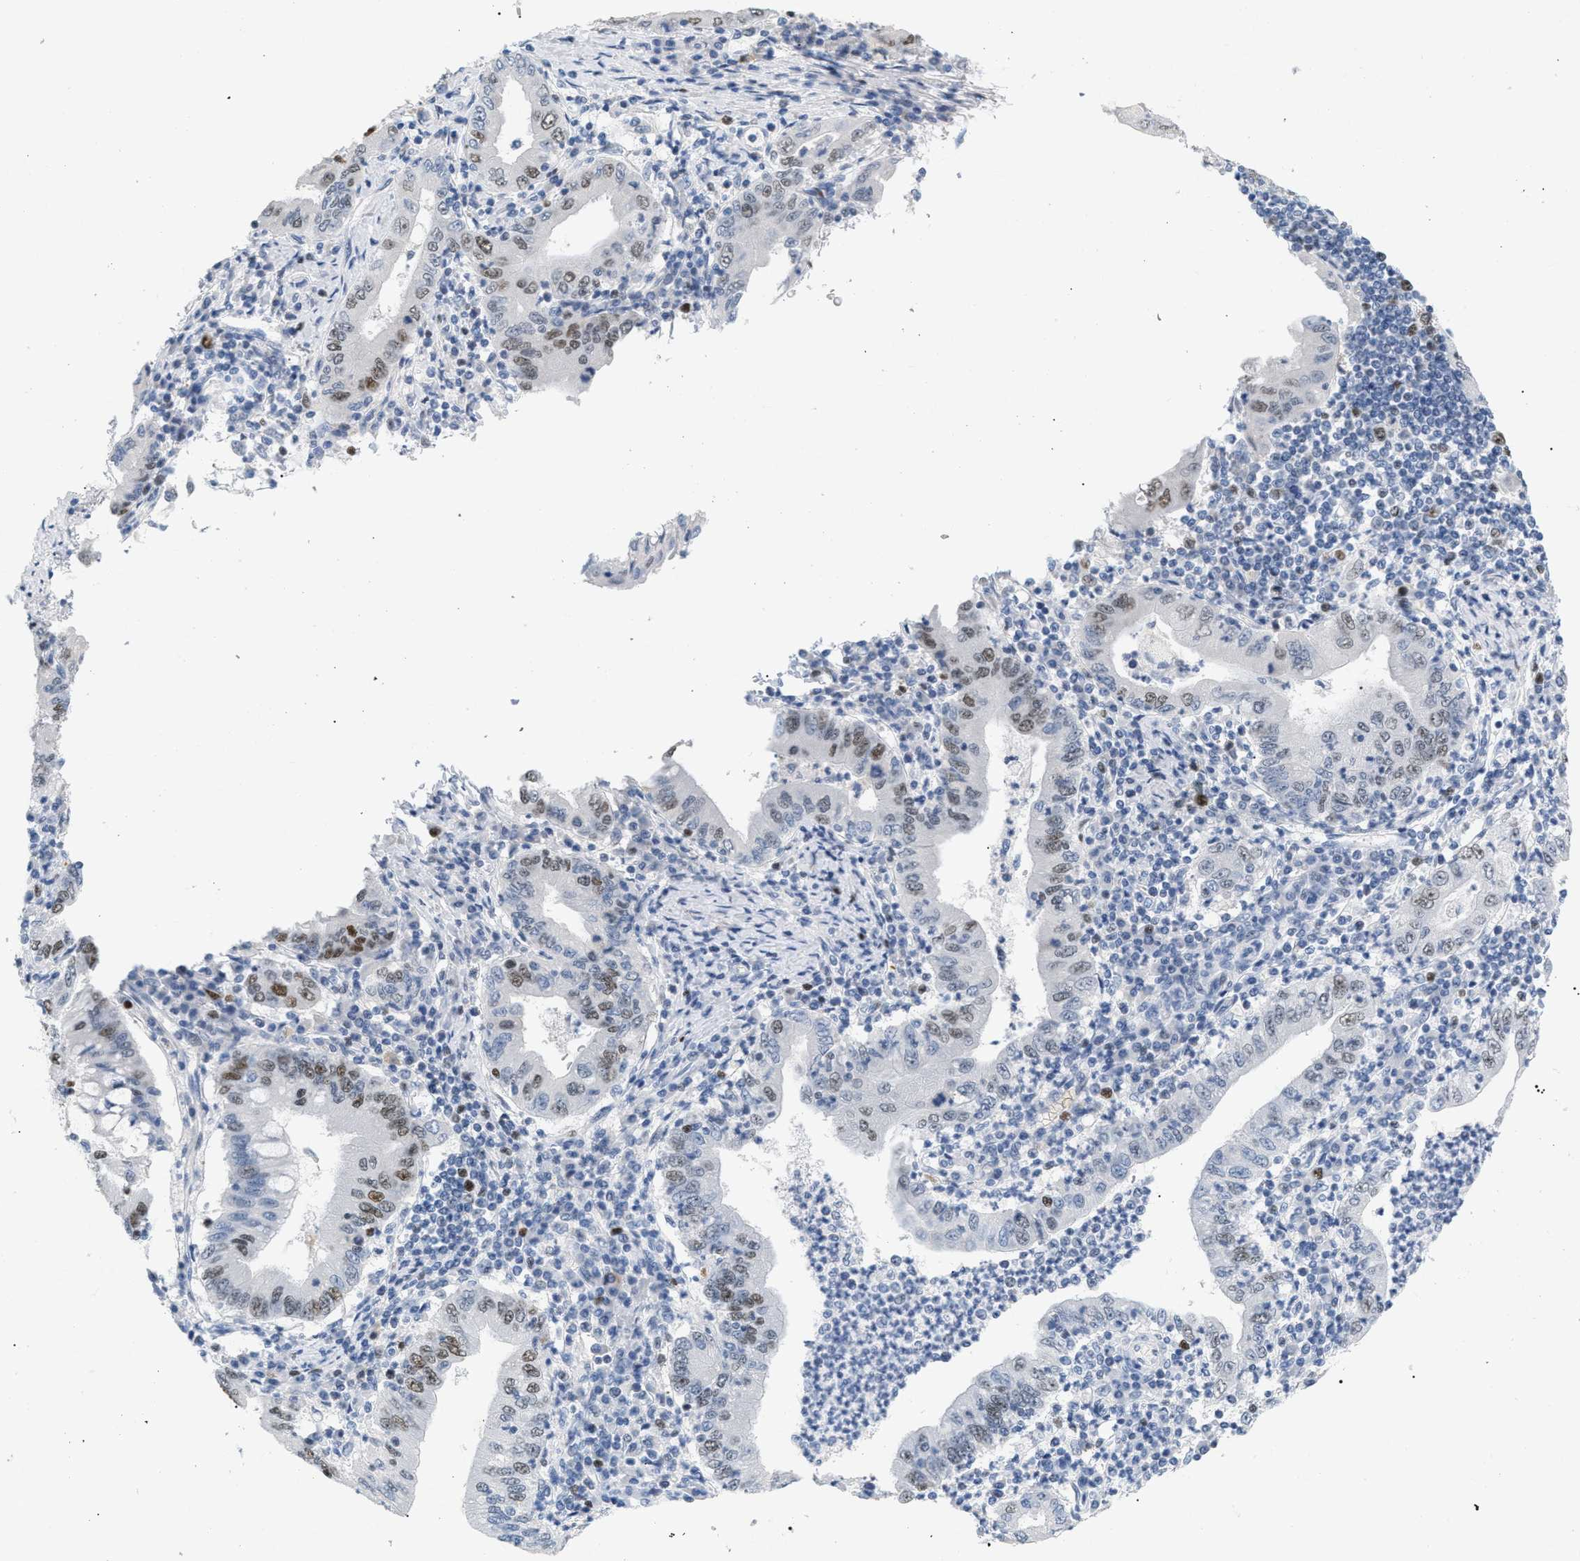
{"staining": {"intensity": "moderate", "quantity": "25%-75%", "location": "nuclear"}, "tissue": "stomach cancer", "cell_type": "Tumor cells", "image_type": "cancer", "snomed": [{"axis": "morphology", "description": "Normal tissue, NOS"}, {"axis": "morphology", "description": "Adenocarcinoma, NOS"}, {"axis": "topography", "description": "Esophagus"}, {"axis": "topography", "description": "Stomach, upper"}, {"axis": "topography", "description": "Peripheral nerve tissue"}], "caption": "Approximately 25%-75% of tumor cells in stomach cancer demonstrate moderate nuclear protein positivity as visualized by brown immunohistochemical staining.", "gene": "MCM7", "patient": {"sex": "male", "age": 62}}